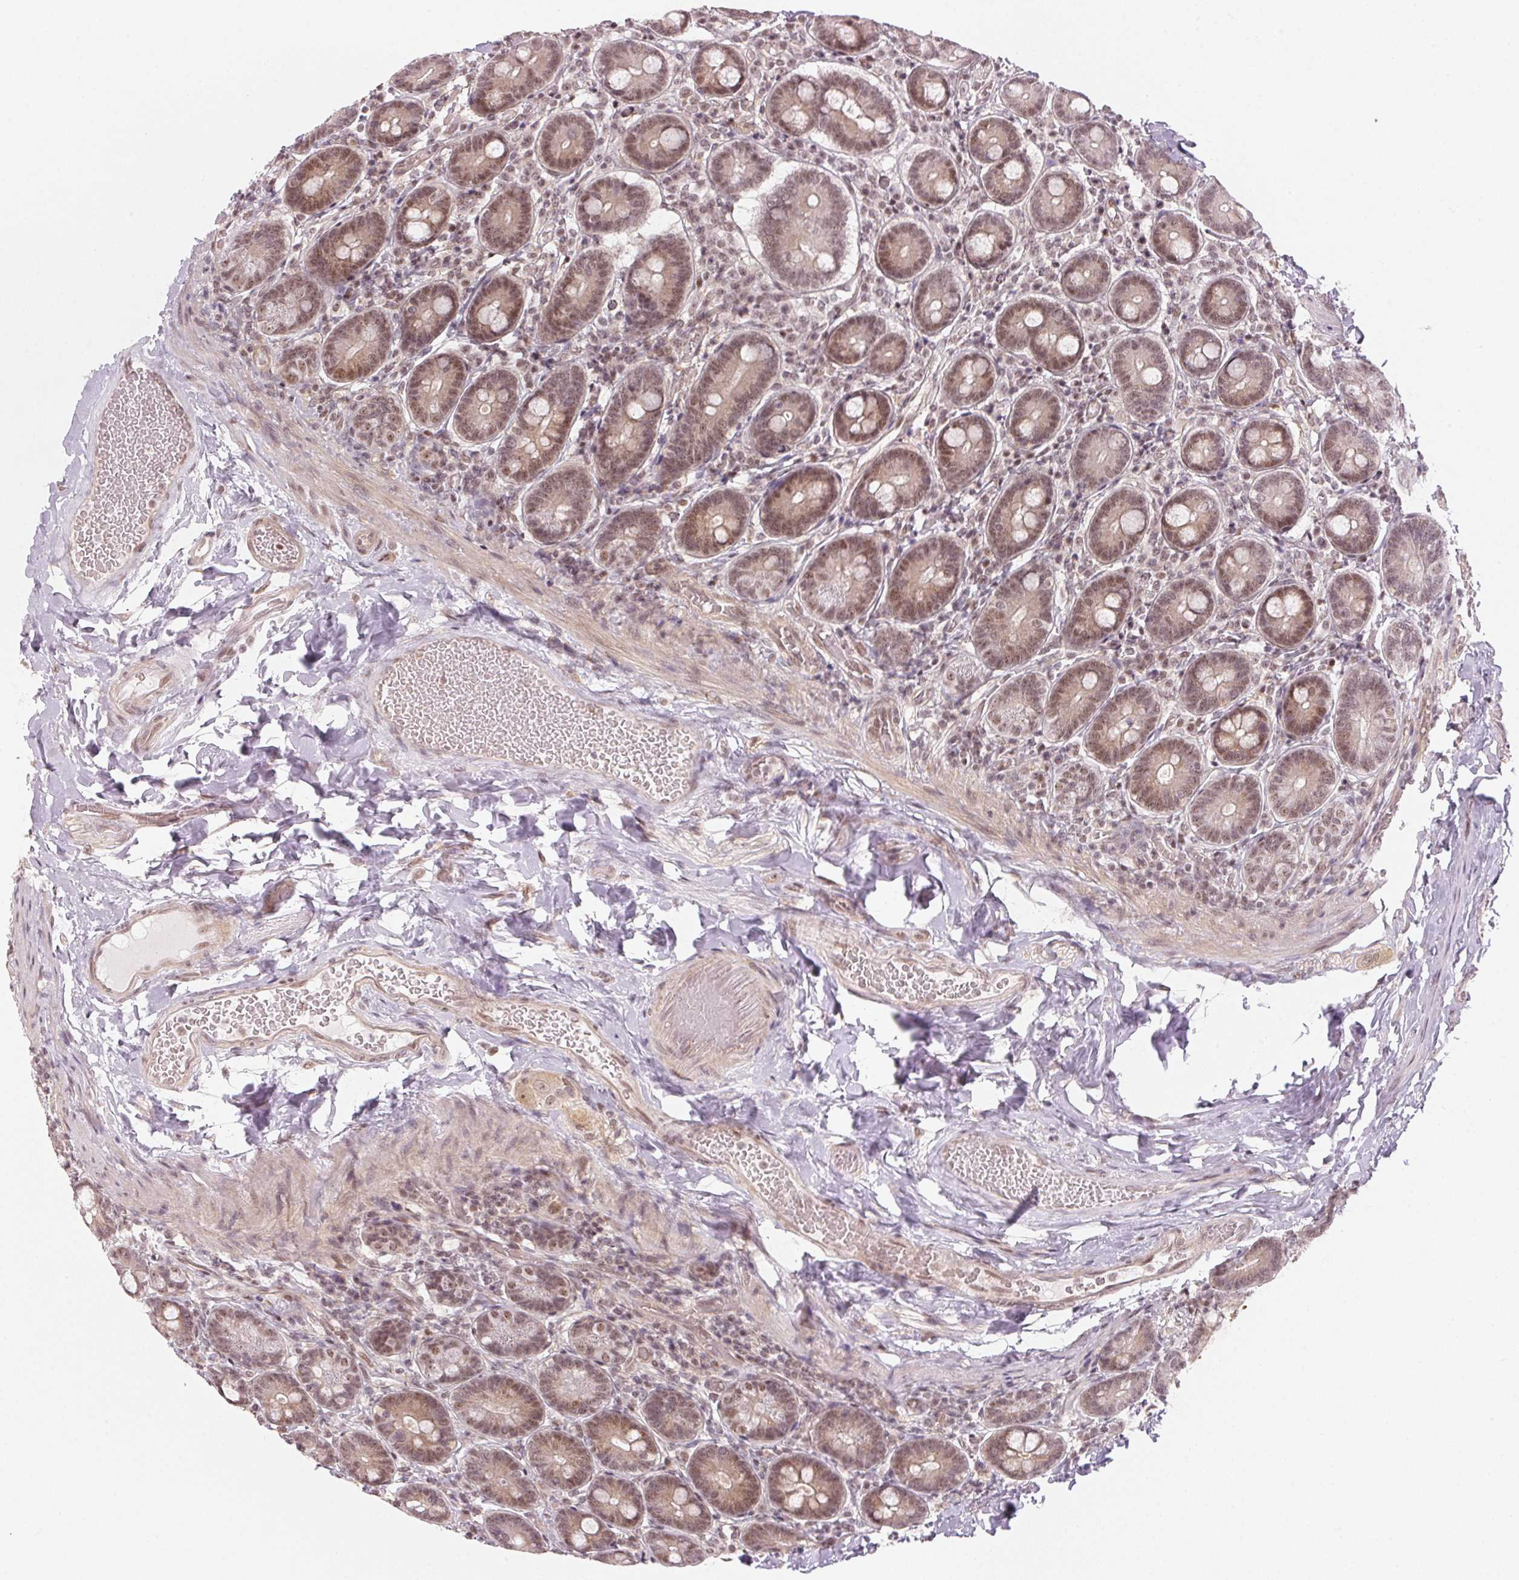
{"staining": {"intensity": "moderate", "quantity": ">75%", "location": "cytoplasmic/membranous,nuclear"}, "tissue": "duodenum", "cell_type": "Glandular cells", "image_type": "normal", "snomed": [{"axis": "morphology", "description": "Normal tissue, NOS"}, {"axis": "topography", "description": "Duodenum"}], "caption": "Human duodenum stained with a brown dye displays moderate cytoplasmic/membranous,nuclear positive positivity in approximately >75% of glandular cells.", "gene": "KAT6A", "patient": {"sex": "female", "age": 62}}